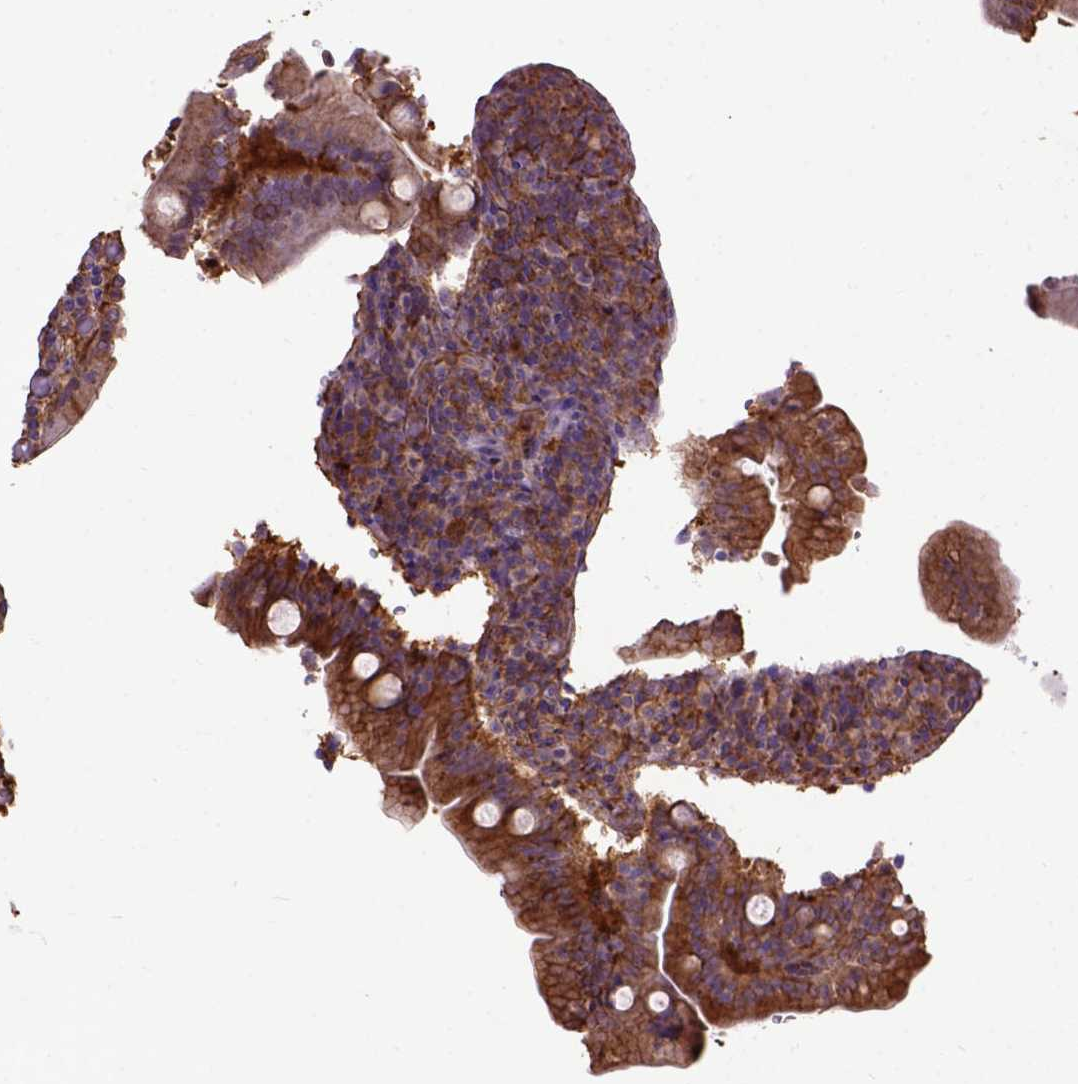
{"staining": {"intensity": "strong", "quantity": ">75%", "location": "cytoplasmic/membranous"}, "tissue": "duodenum", "cell_type": "Glandular cells", "image_type": "normal", "snomed": [{"axis": "morphology", "description": "Normal tissue, NOS"}, {"axis": "topography", "description": "Duodenum"}], "caption": "Immunohistochemistry (IHC) of benign duodenum exhibits high levels of strong cytoplasmic/membranous expression in approximately >75% of glandular cells. Nuclei are stained in blue.", "gene": "MVP", "patient": {"sex": "female", "age": 62}}